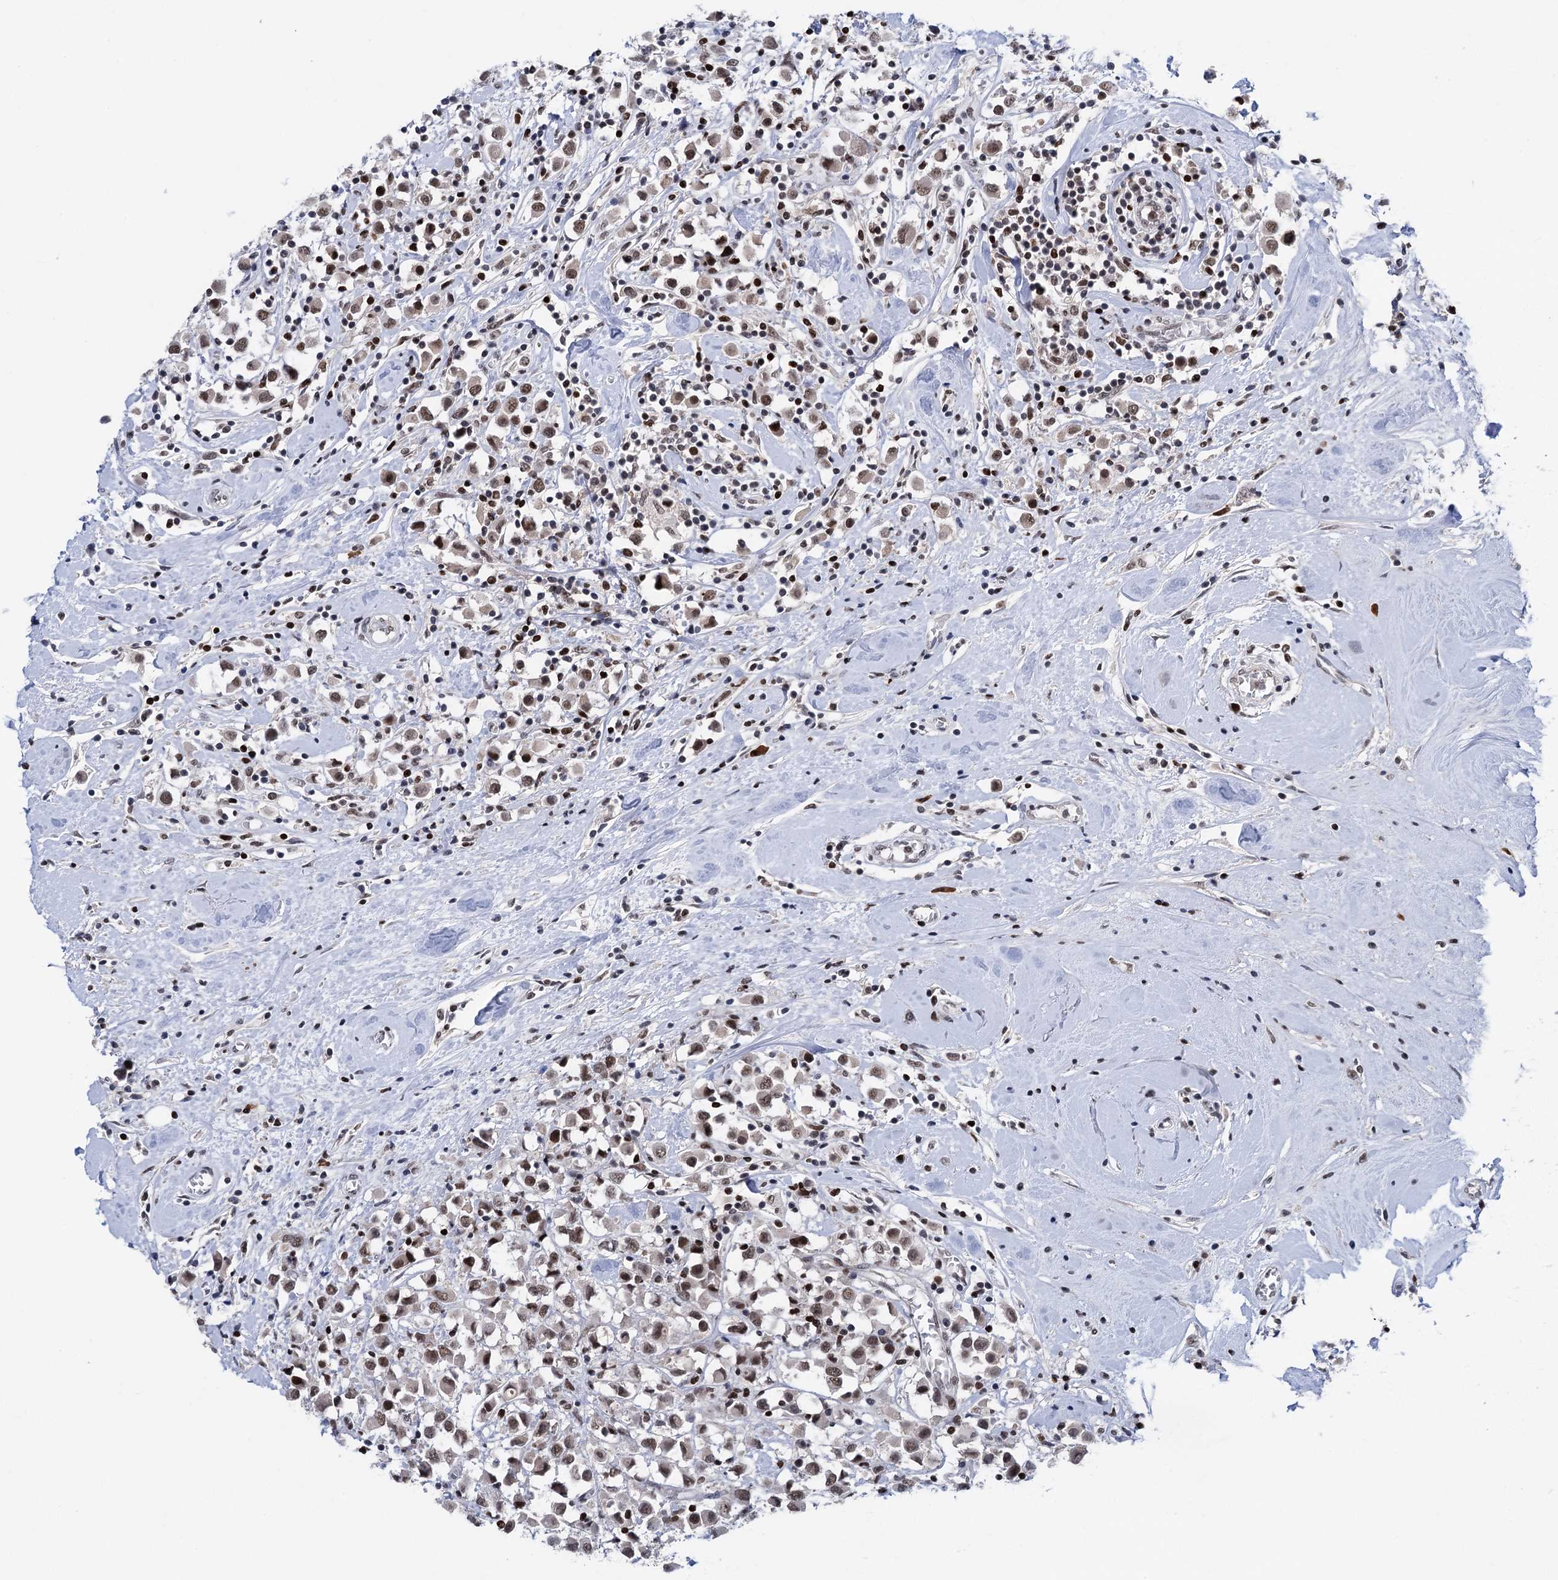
{"staining": {"intensity": "moderate", "quantity": ">75%", "location": "nuclear"}, "tissue": "breast cancer", "cell_type": "Tumor cells", "image_type": "cancer", "snomed": [{"axis": "morphology", "description": "Duct carcinoma"}, {"axis": "topography", "description": "Breast"}], "caption": "Tumor cells reveal medium levels of moderate nuclear positivity in approximately >75% of cells in breast cancer (invasive ductal carcinoma).", "gene": "ZCCHC10", "patient": {"sex": "female", "age": 61}}